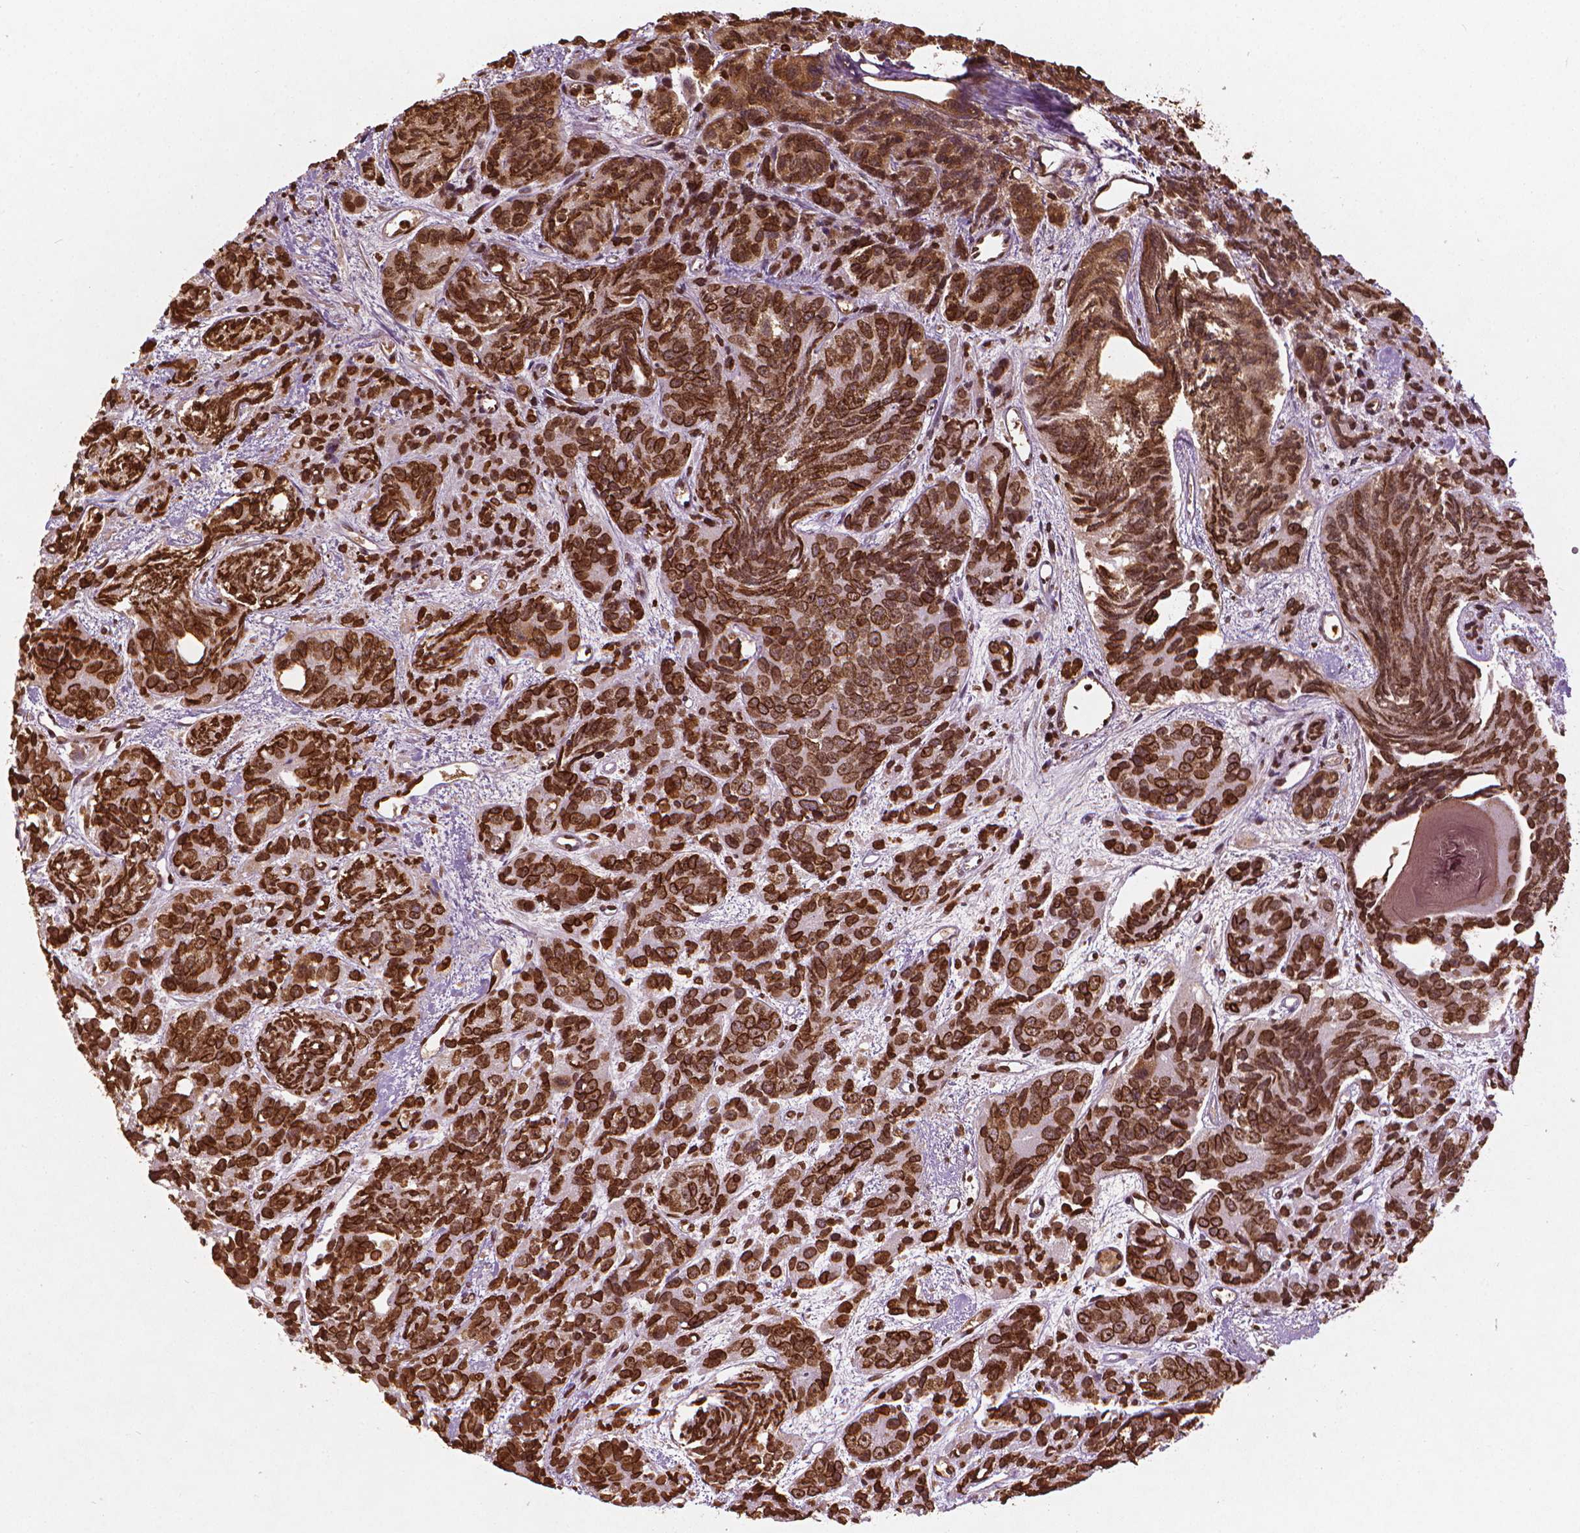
{"staining": {"intensity": "strong", "quantity": ">75%", "location": "cytoplasmic/membranous,nuclear"}, "tissue": "prostate cancer", "cell_type": "Tumor cells", "image_type": "cancer", "snomed": [{"axis": "morphology", "description": "Adenocarcinoma, High grade"}, {"axis": "topography", "description": "Prostate"}], "caption": "A brown stain labels strong cytoplasmic/membranous and nuclear positivity of a protein in human prostate cancer tumor cells.", "gene": "LMNB1", "patient": {"sex": "male", "age": 77}}